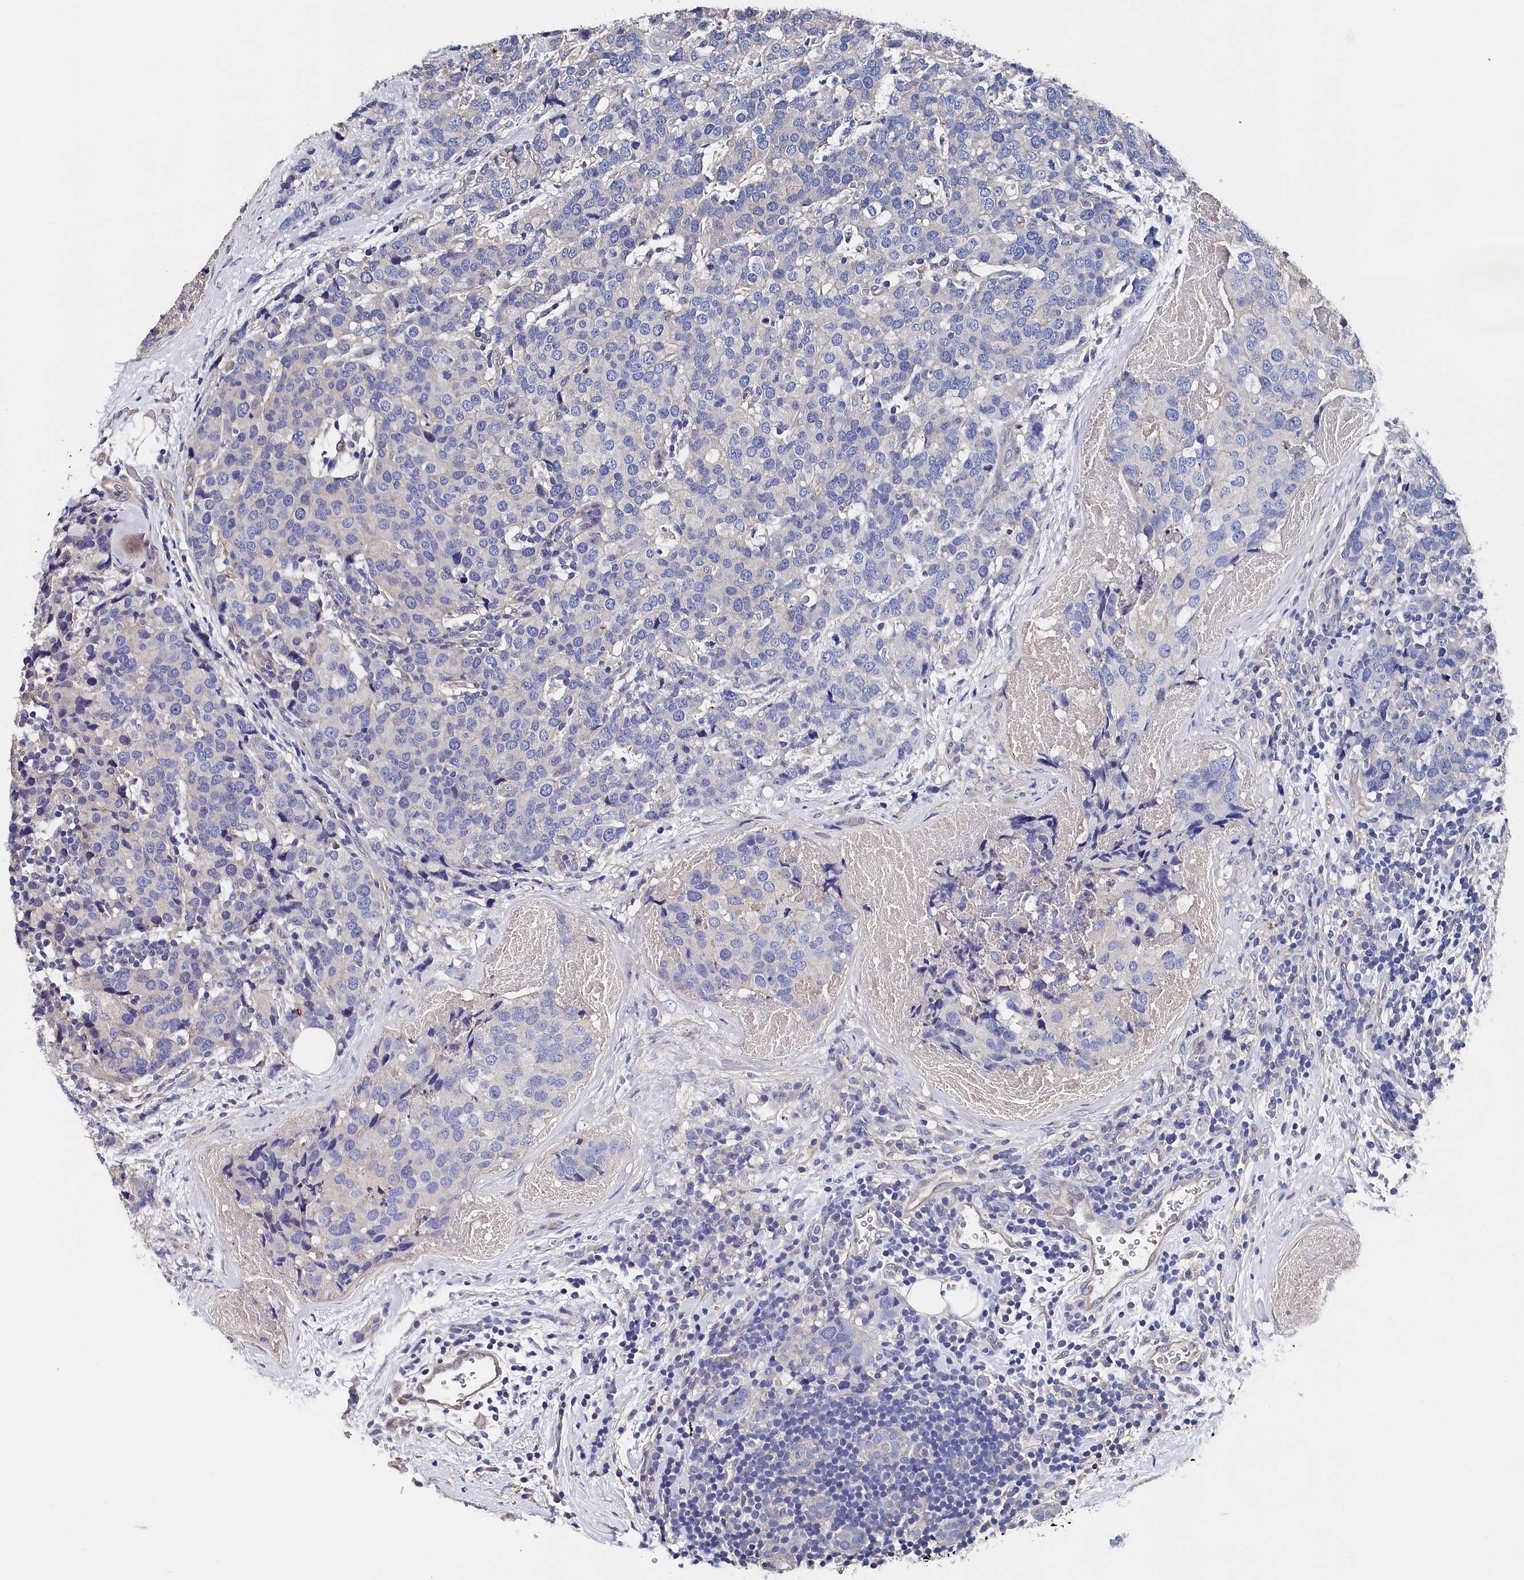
{"staining": {"intensity": "negative", "quantity": "none", "location": "none"}, "tissue": "breast cancer", "cell_type": "Tumor cells", "image_type": "cancer", "snomed": [{"axis": "morphology", "description": "Lobular carcinoma"}, {"axis": "topography", "description": "Breast"}], "caption": "Breast cancer was stained to show a protein in brown. There is no significant staining in tumor cells.", "gene": "BHMT", "patient": {"sex": "female", "age": 59}}